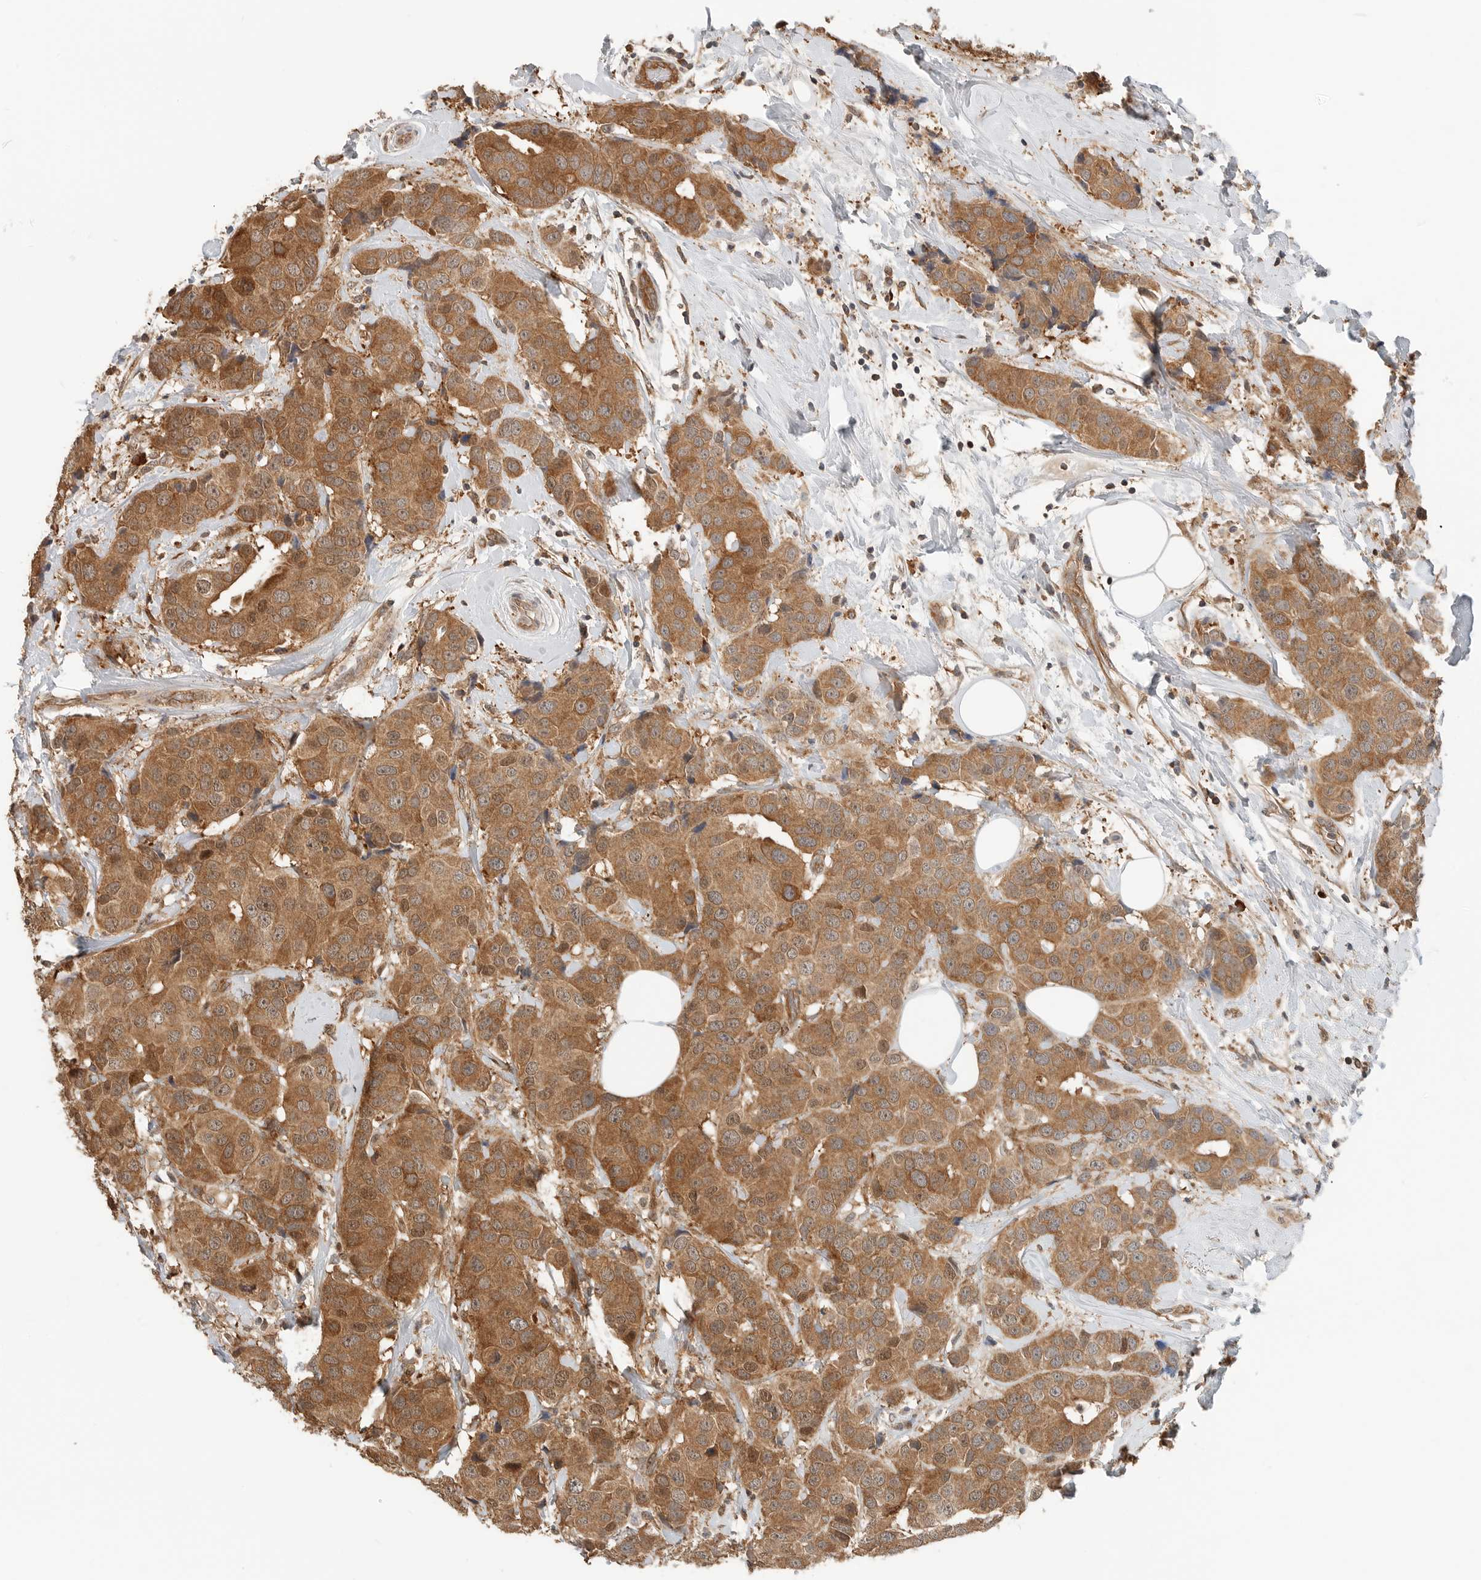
{"staining": {"intensity": "moderate", "quantity": ">75%", "location": "cytoplasmic/membranous"}, "tissue": "breast cancer", "cell_type": "Tumor cells", "image_type": "cancer", "snomed": [{"axis": "morphology", "description": "Normal tissue, NOS"}, {"axis": "morphology", "description": "Duct carcinoma"}, {"axis": "topography", "description": "Breast"}], "caption": "Human breast infiltrating ductal carcinoma stained for a protein (brown) exhibits moderate cytoplasmic/membranous positive expression in approximately >75% of tumor cells.", "gene": "XPNPEP1", "patient": {"sex": "female", "age": 39}}